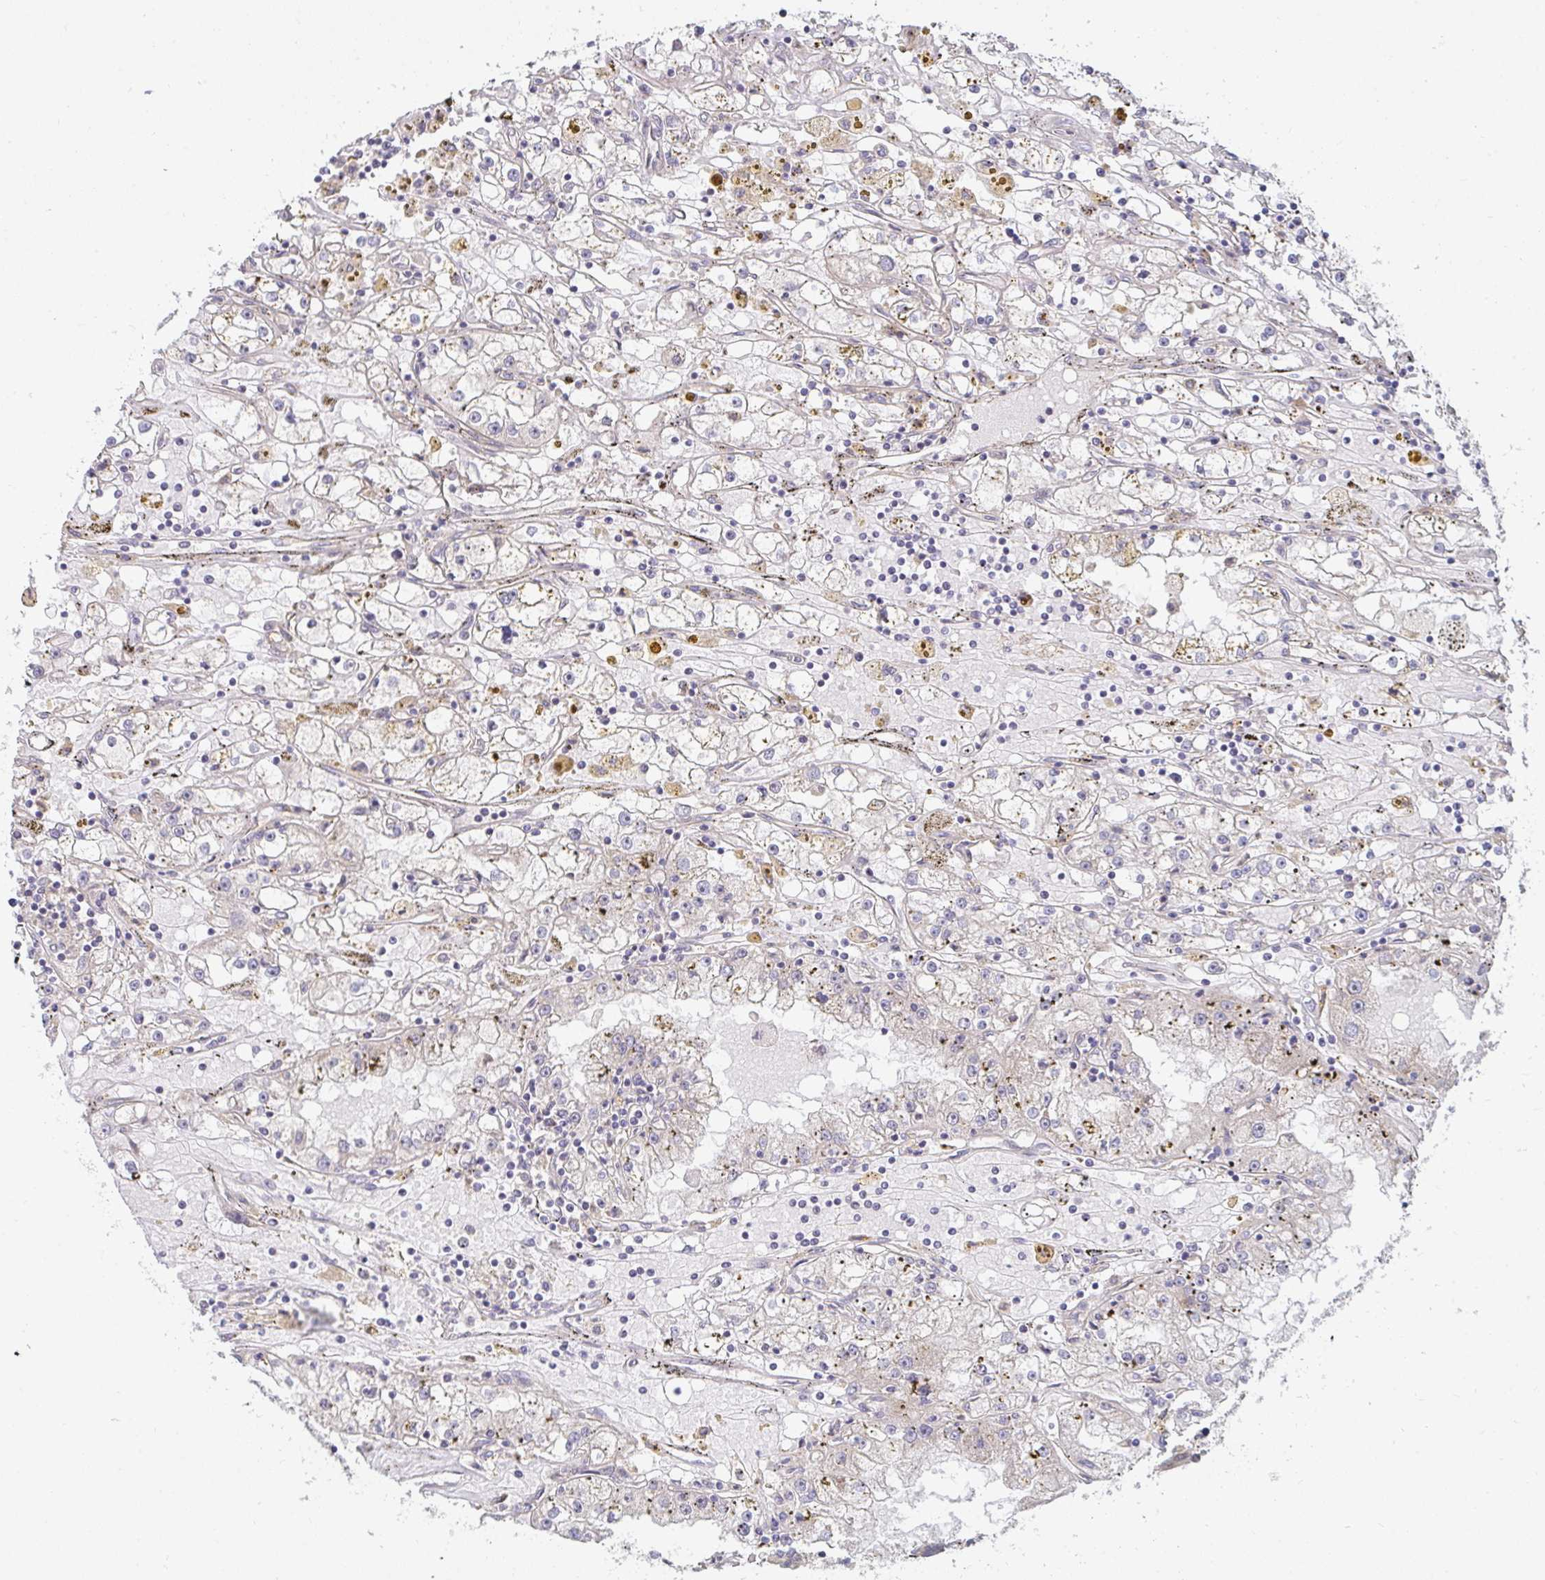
{"staining": {"intensity": "negative", "quantity": "none", "location": "none"}, "tissue": "renal cancer", "cell_type": "Tumor cells", "image_type": "cancer", "snomed": [{"axis": "morphology", "description": "Adenocarcinoma, NOS"}, {"axis": "topography", "description": "Kidney"}], "caption": "The image demonstrates no significant expression in tumor cells of renal adenocarcinoma.", "gene": "CASP9", "patient": {"sex": "male", "age": 56}}